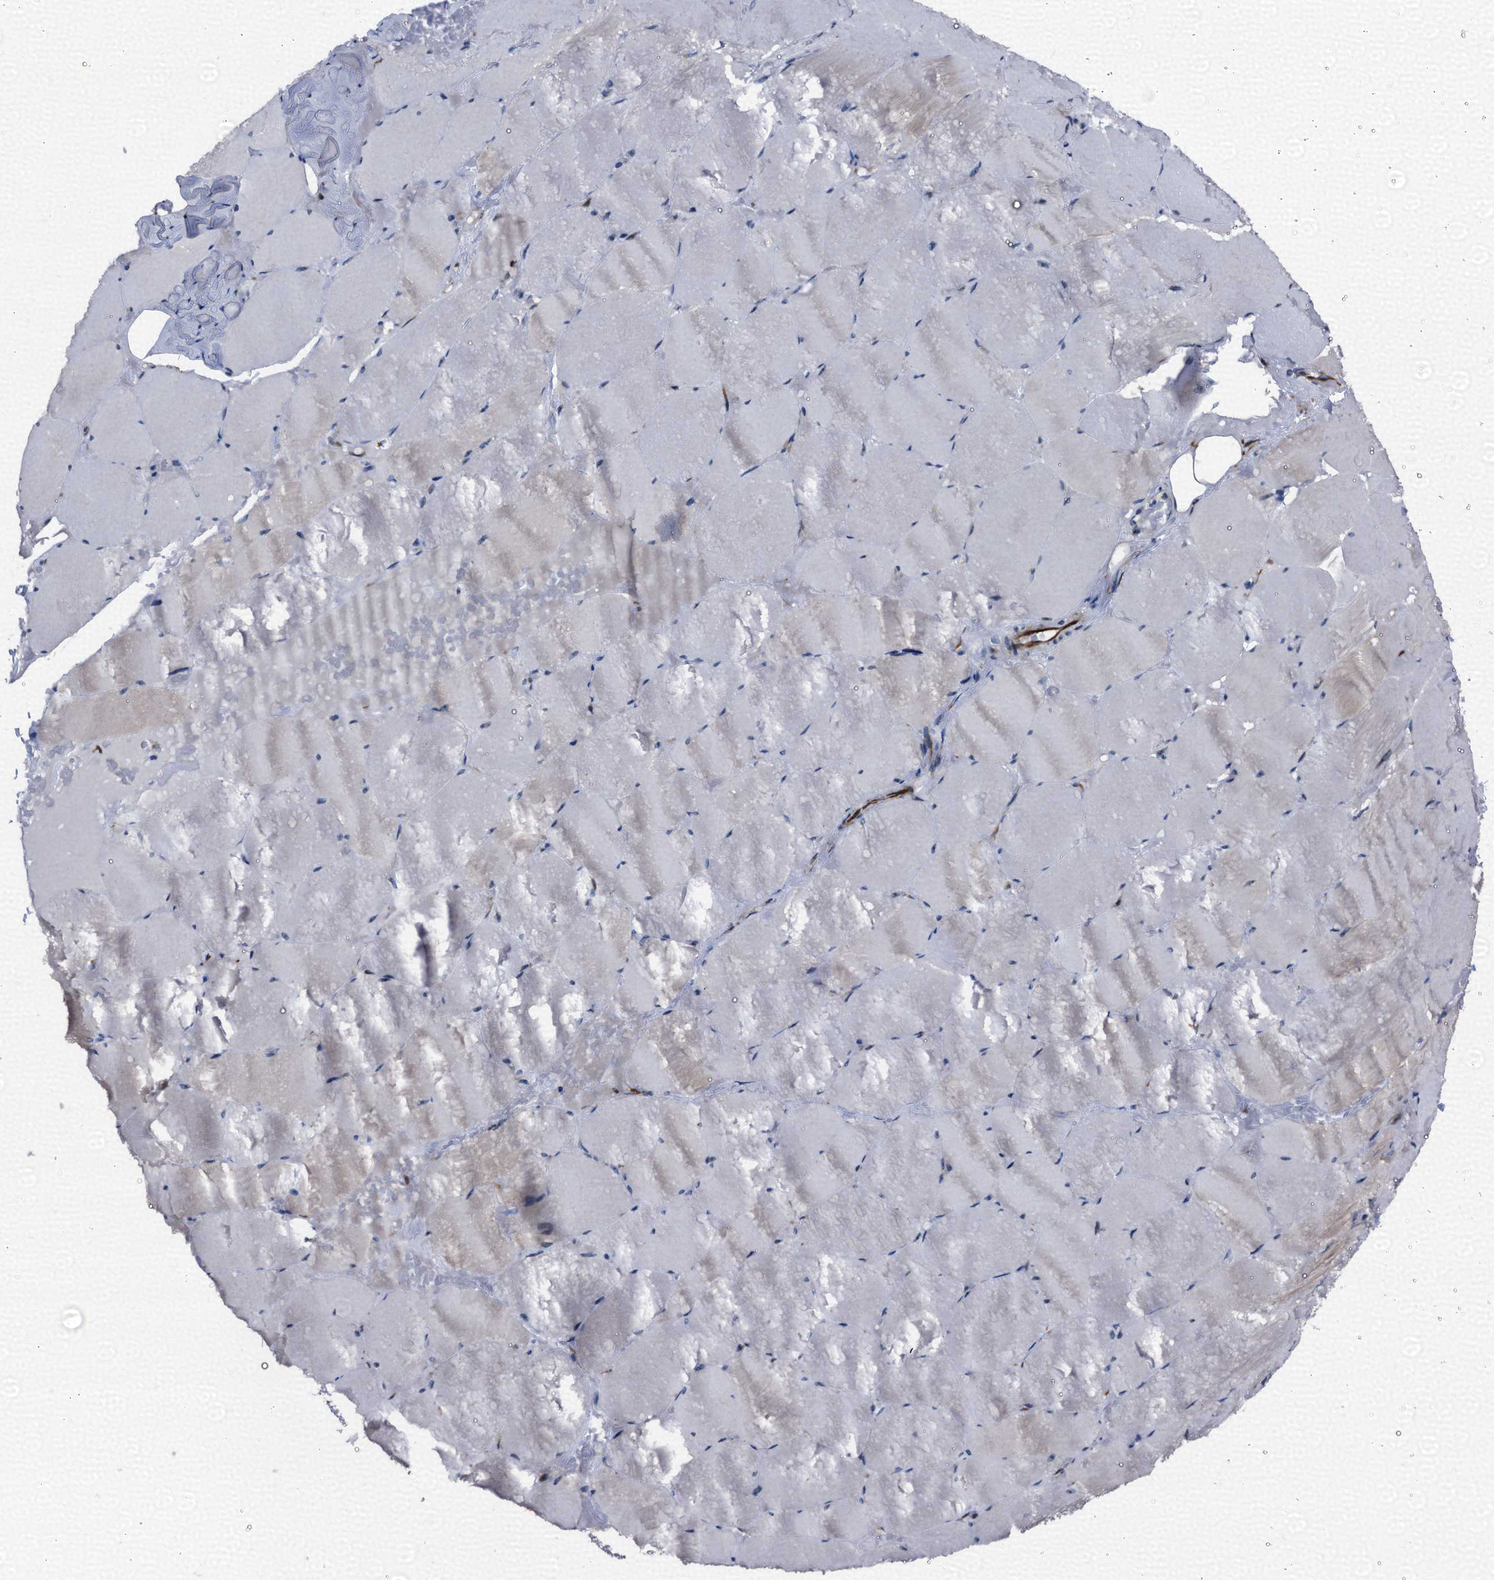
{"staining": {"intensity": "negative", "quantity": "none", "location": "none"}, "tissue": "skeletal muscle", "cell_type": "Myocytes", "image_type": "normal", "snomed": [{"axis": "morphology", "description": "Normal tissue, NOS"}, {"axis": "topography", "description": "Skeletal muscle"}, {"axis": "topography", "description": "Head-Neck"}], "caption": "Immunohistochemistry (IHC) of unremarkable human skeletal muscle exhibits no staining in myocytes. (DAB IHC with hematoxylin counter stain).", "gene": "EMG1", "patient": {"sex": "male", "age": 66}}